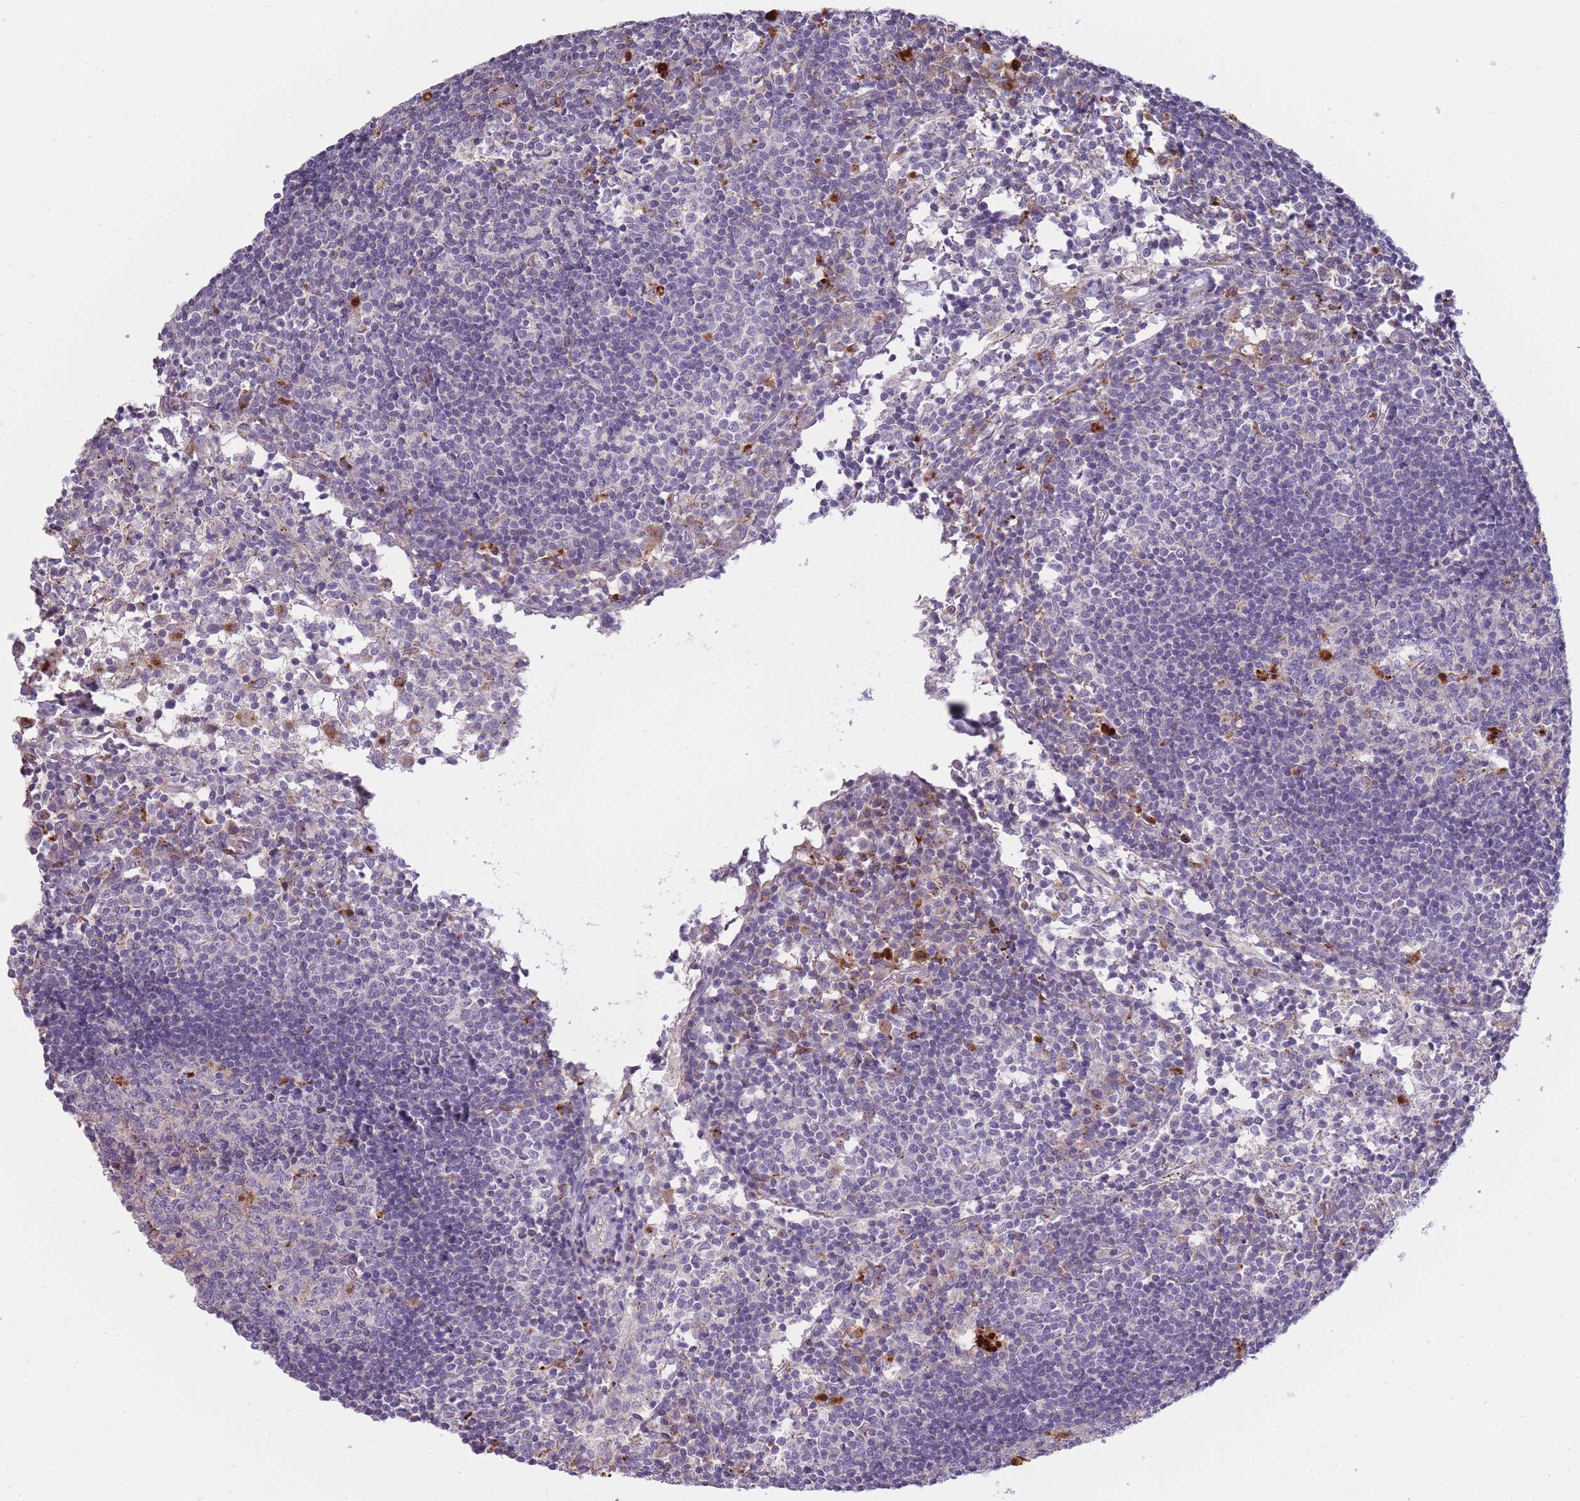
{"staining": {"intensity": "negative", "quantity": "none", "location": "none"}, "tissue": "lymph node", "cell_type": "Germinal center cells", "image_type": "normal", "snomed": [{"axis": "morphology", "description": "Normal tissue, NOS"}, {"axis": "topography", "description": "Lymph node"}], "caption": "A histopathology image of lymph node stained for a protein reveals no brown staining in germinal center cells.", "gene": "TRIM61", "patient": {"sex": "female", "age": 55}}